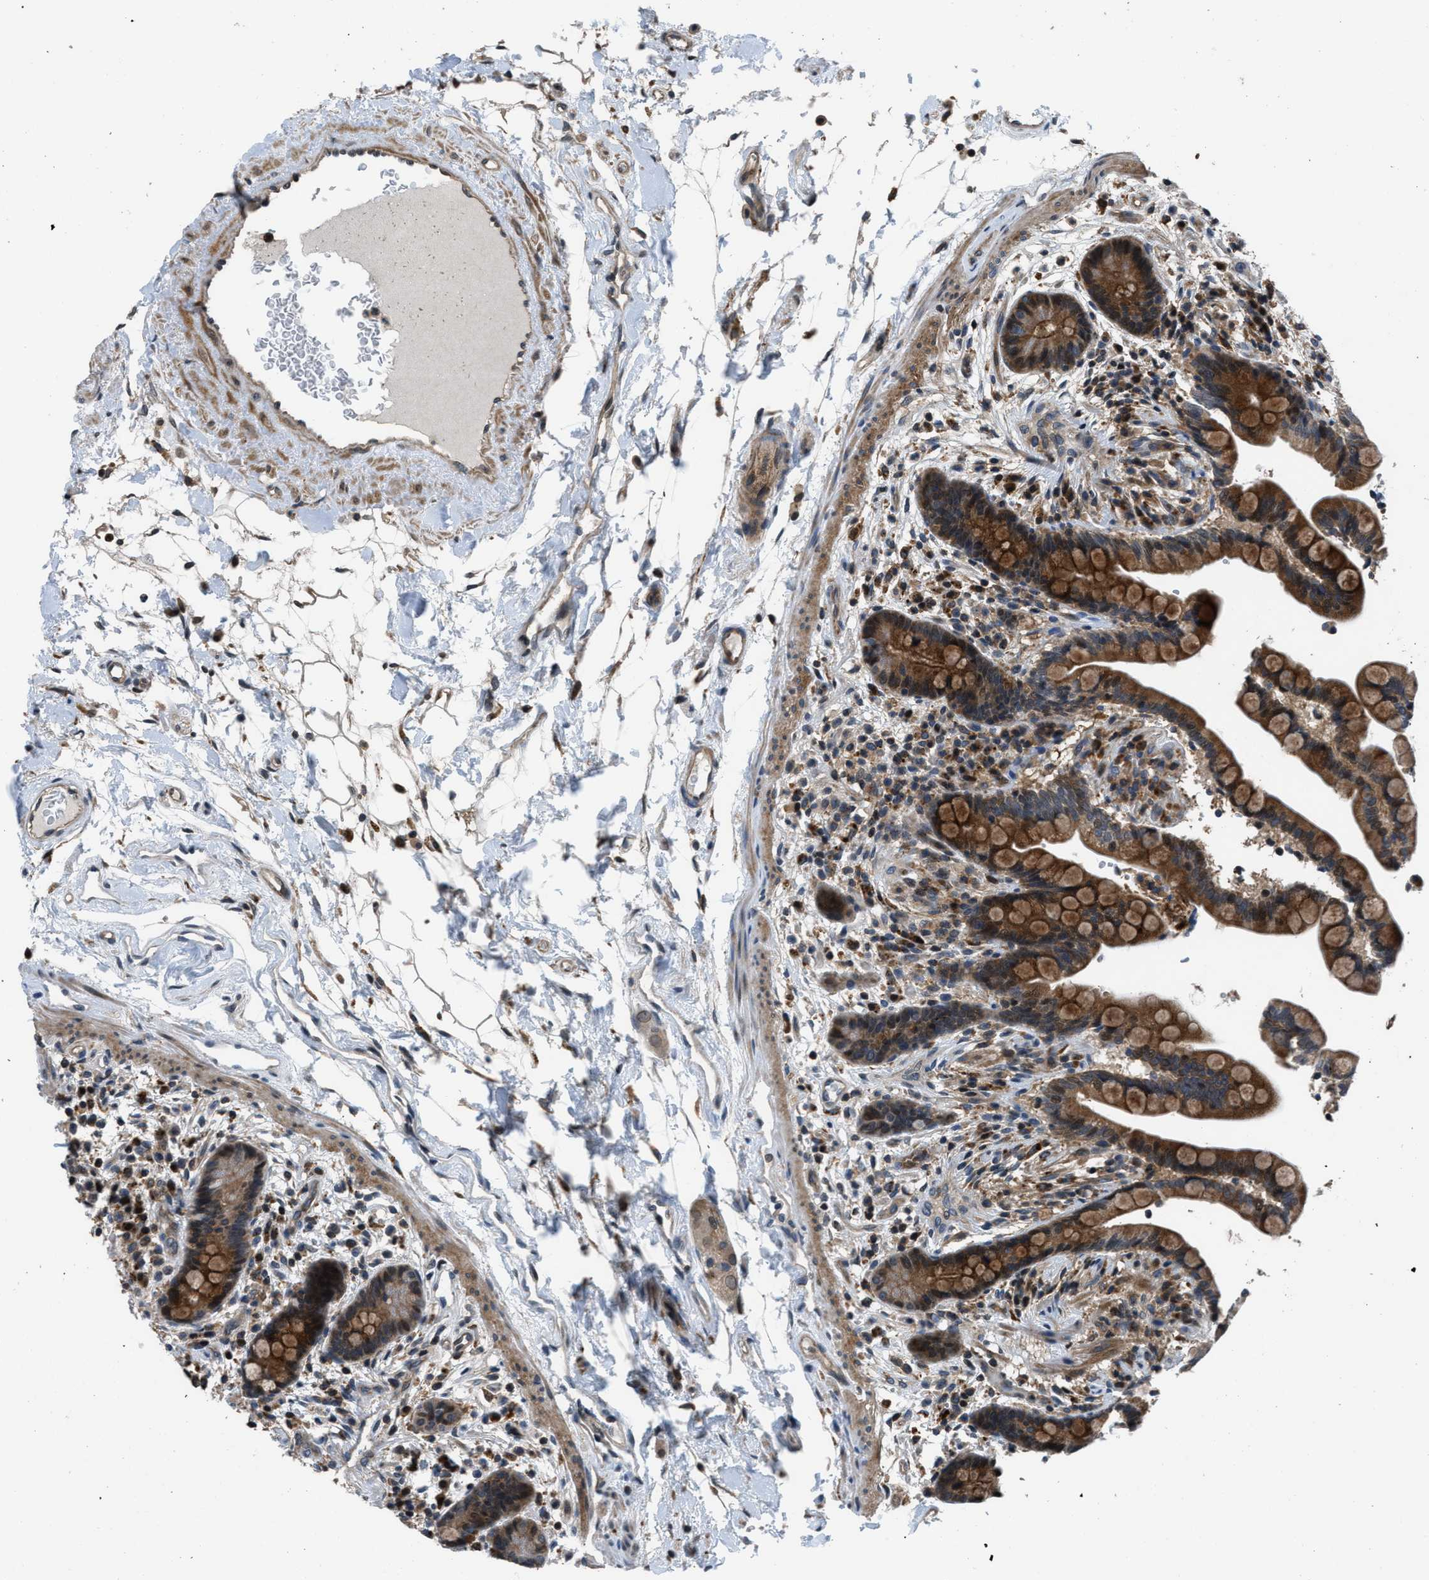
{"staining": {"intensity": "moderate", "quantity": ">75%", "location": "cytoplasmic/membranous"}, "tissue": "colon", "cell_type": "Endothelial cells", "image_type": "normal", "snomed": [{"axis": "morphology", "description": "Normal tissue, NOS"}, {"axis": "topography", "description": "Colon"}], "caption": "Human colon stained with a brown dye demonstrates moderate cytoplasmic/membranous positive expression in about >75% of endothelial cells.", "gene": "CTBS", "patient": {"sex": "male", "age": 73}}